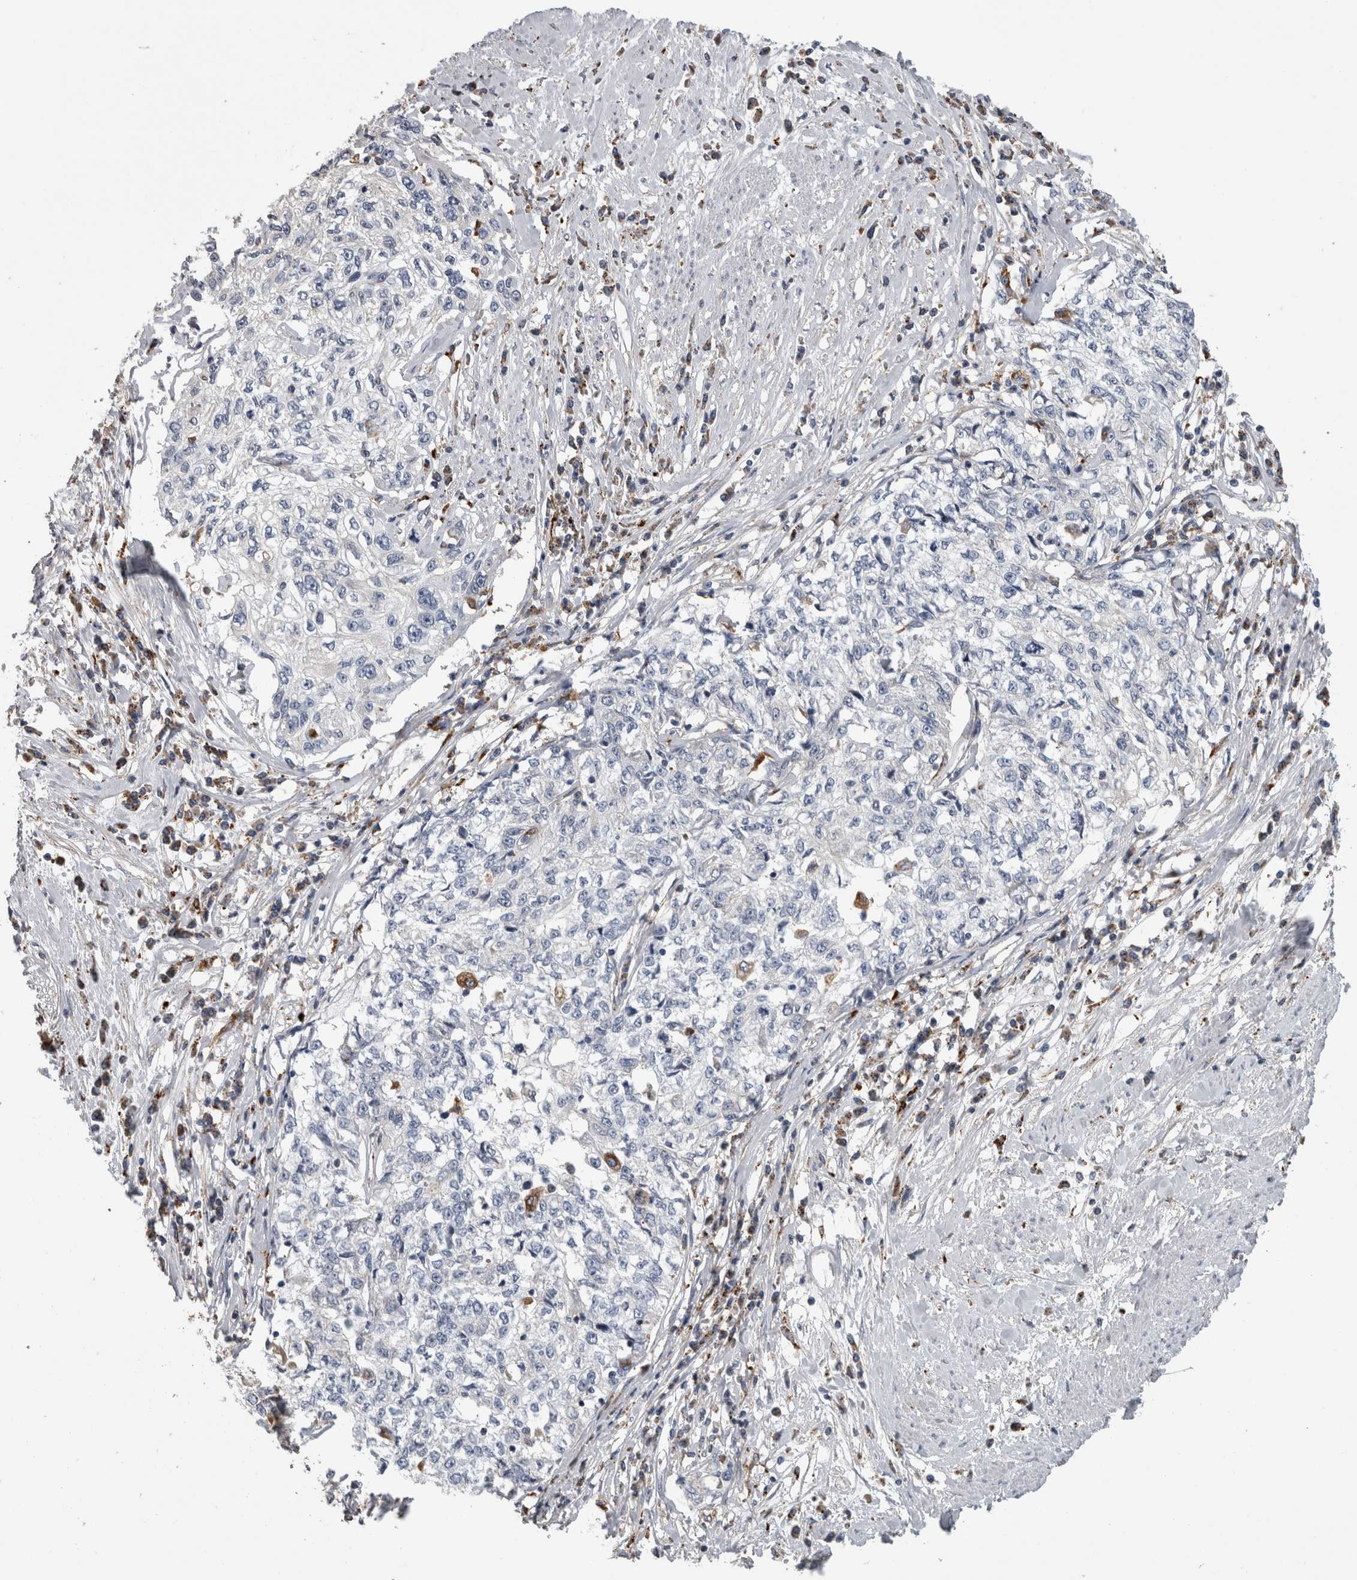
{"staining": {"intensity": "negative", "quantity": "none", "location": "none"}, "tissue": "cervical cancer", "cell_type": "Tumor cells", "image_type": "cancer", "snomed": [{"axis": "morphology", "description": "Squamous cell carcinoma, NOS"}, {"axis": "topography", "description": "Cervix"}], "caption": "DAB (3,3'-diaminobenzidine) immunohistochemical staining of cervical cancer (squamous cell carcinoma) shows no significant staining in tumor cells. The staining is performed using DAB brown chromogen with nuclei counter-stained in using hematoxylin.", "gene": "DPP7", "patient": {"sex": "female", "age": 57}}